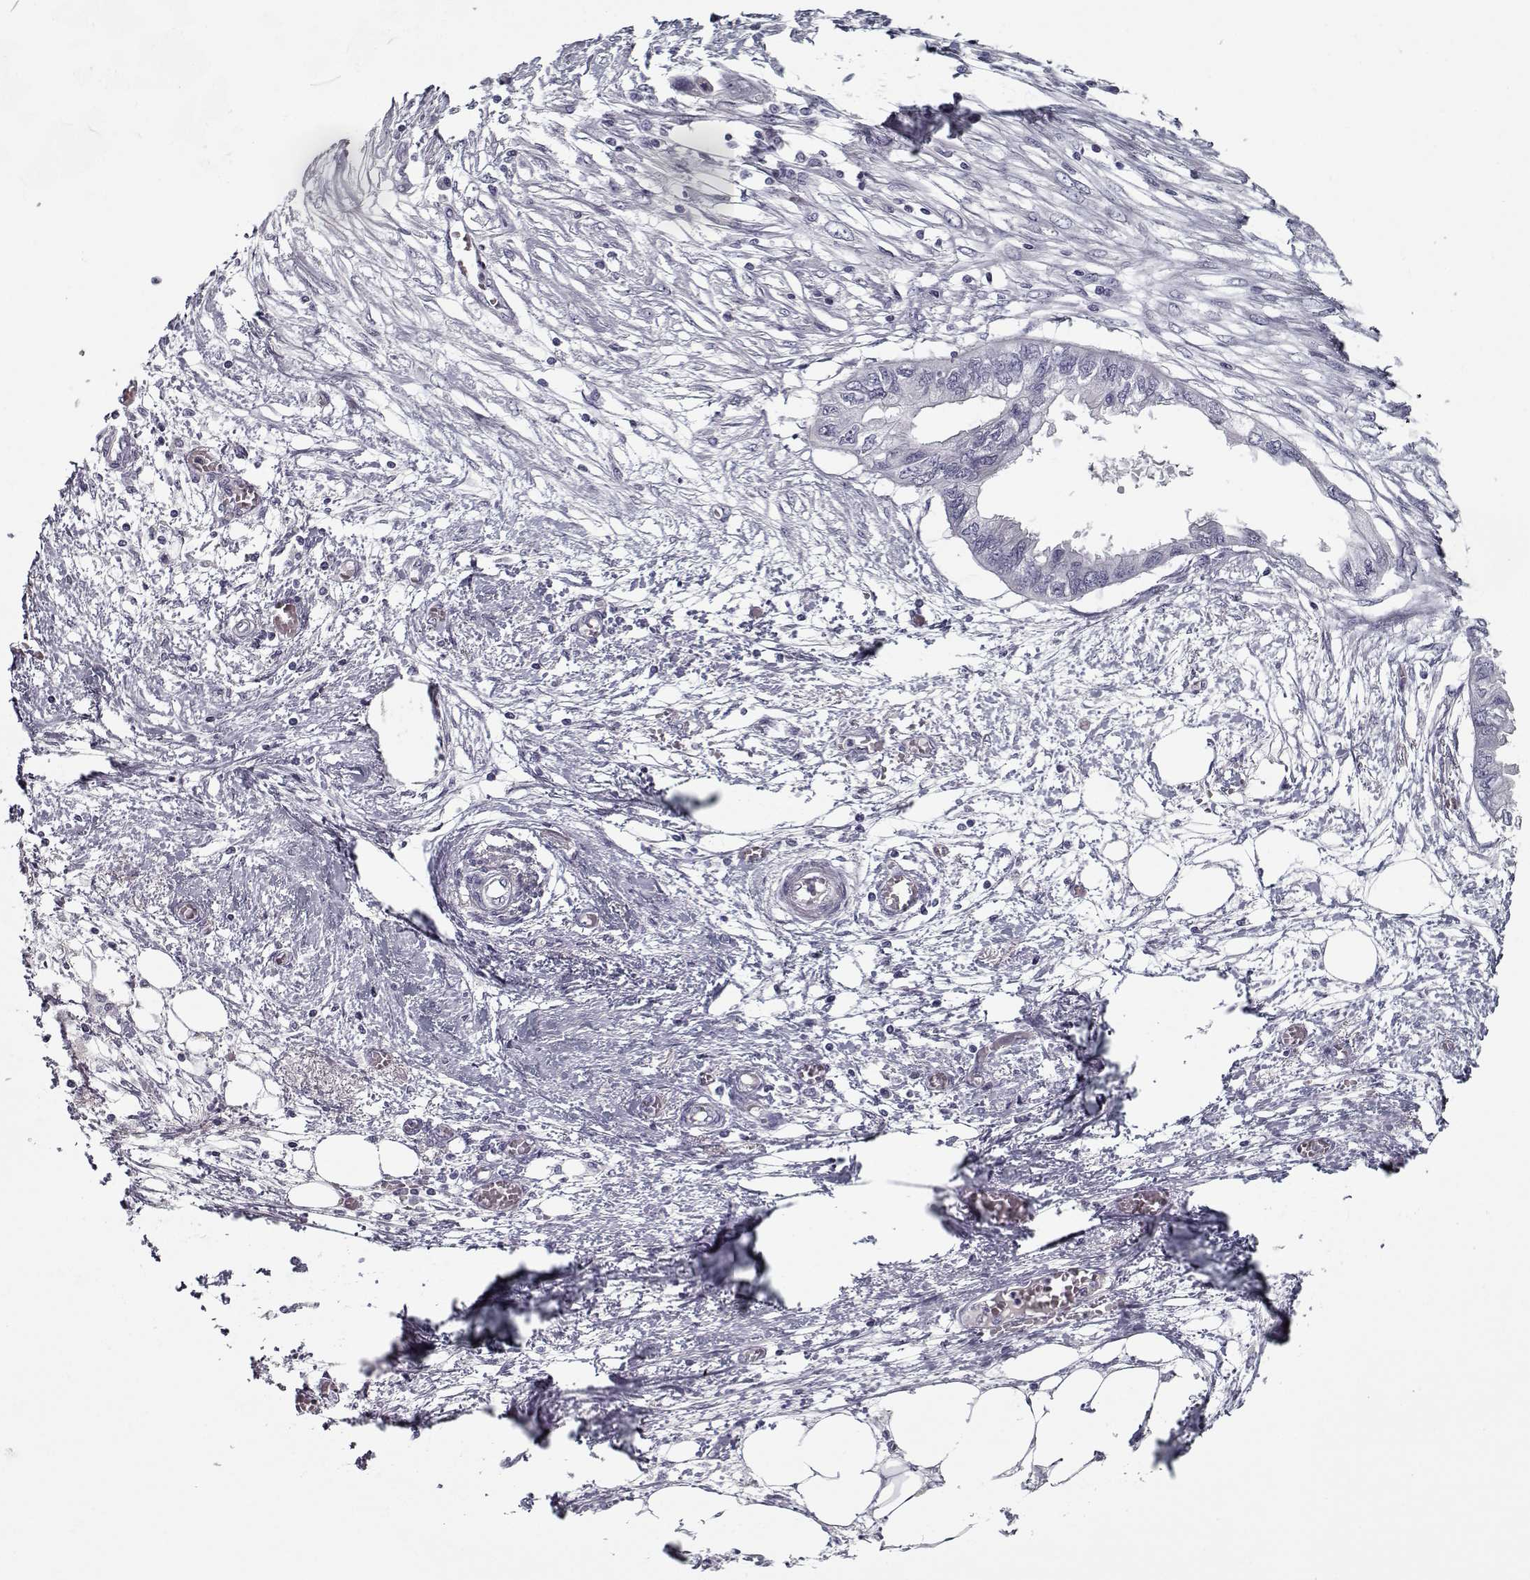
{"staining": {"intensity": "negative", "quantity": "none", "location": "none"}, "tissue": "endometrial cancer", "cell_type": "Tumor cells", "image_type": "cancer", "snomed": [{"axis": "morphology", "description": "Adenocarcinoma, NOS"}, {"axis": "morphology", "description": "Adenocarcinoma, metastatic, NOS"}, {"axis": "topography", "description": "Adipose tissue"}, {"axis": "topography", "description": "Endometrium"}], "caption": "High magnification brightfield microscopy of endometrial cancer stained with DAB (3,3'-diaminobenzidine) (brown) and counterstained with hematoxylin (blue): tumor cells show no significant expression. (Stains: DAB immunohistochemistry with hematoxylin counter stain, Microscopy: brightfield microscopy at high magnification).", "gene": "SPACA9", "patient": {"sex": "female", "age": 67}}